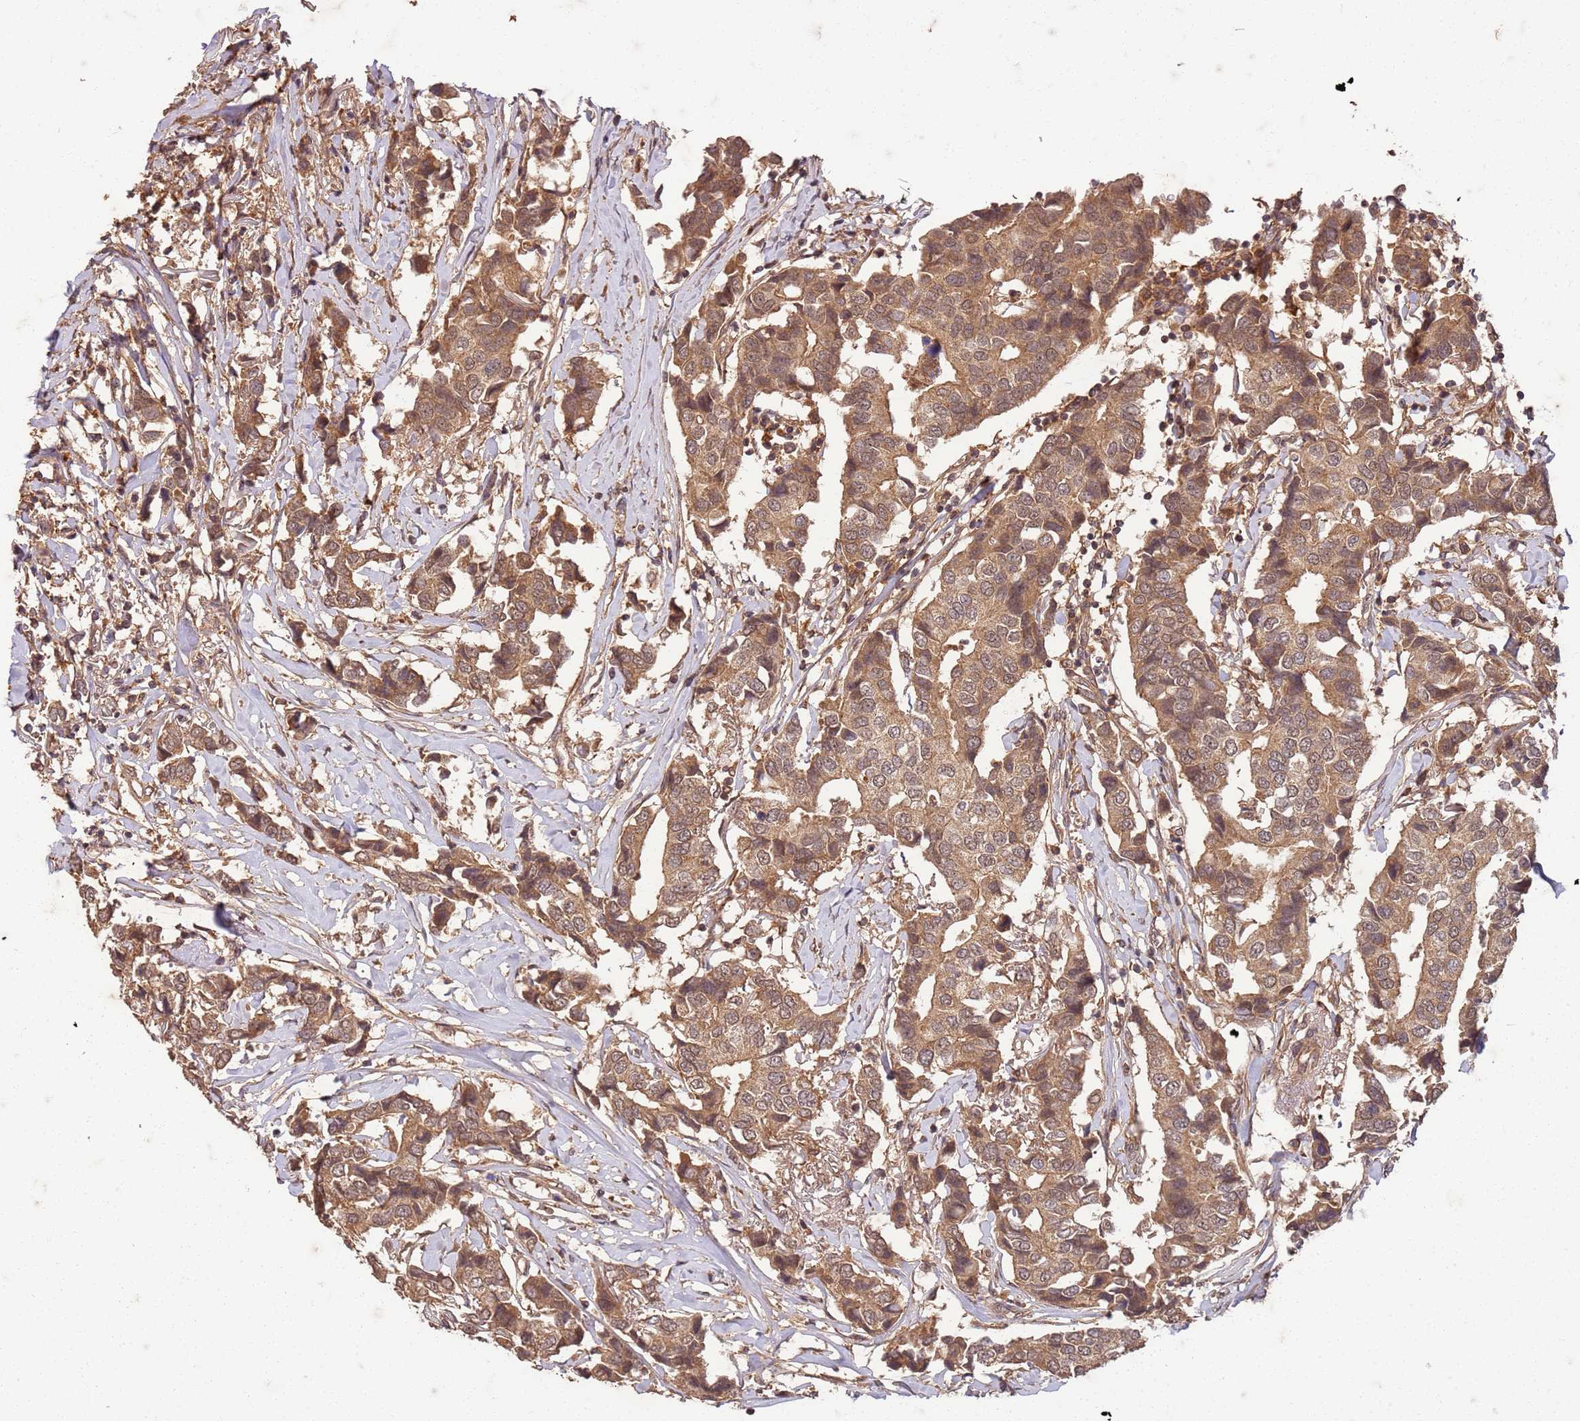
{"staining": {"intensity": "moderate", "quantity": ">75%", "location": "cytoplasmic/membranous,nuclear"}, "tissue": "breast cancer", "cell_type": "Tumor cells", "image_type": "cancer", "snomed": [{"axis": "morphology", "description": "Duct carcinoma"}, {"axis": "topography", "description": "Breast"}], "caption": "Breast cancer (infiltrating ductal carcinoma) stained with a brown dye shows moderate cytoplasmic/membranous and nuclear positive positivity in about >75% of tumor cells.", "gene": "UBE3A", "patient": {"sex": "female", "age": 80}}